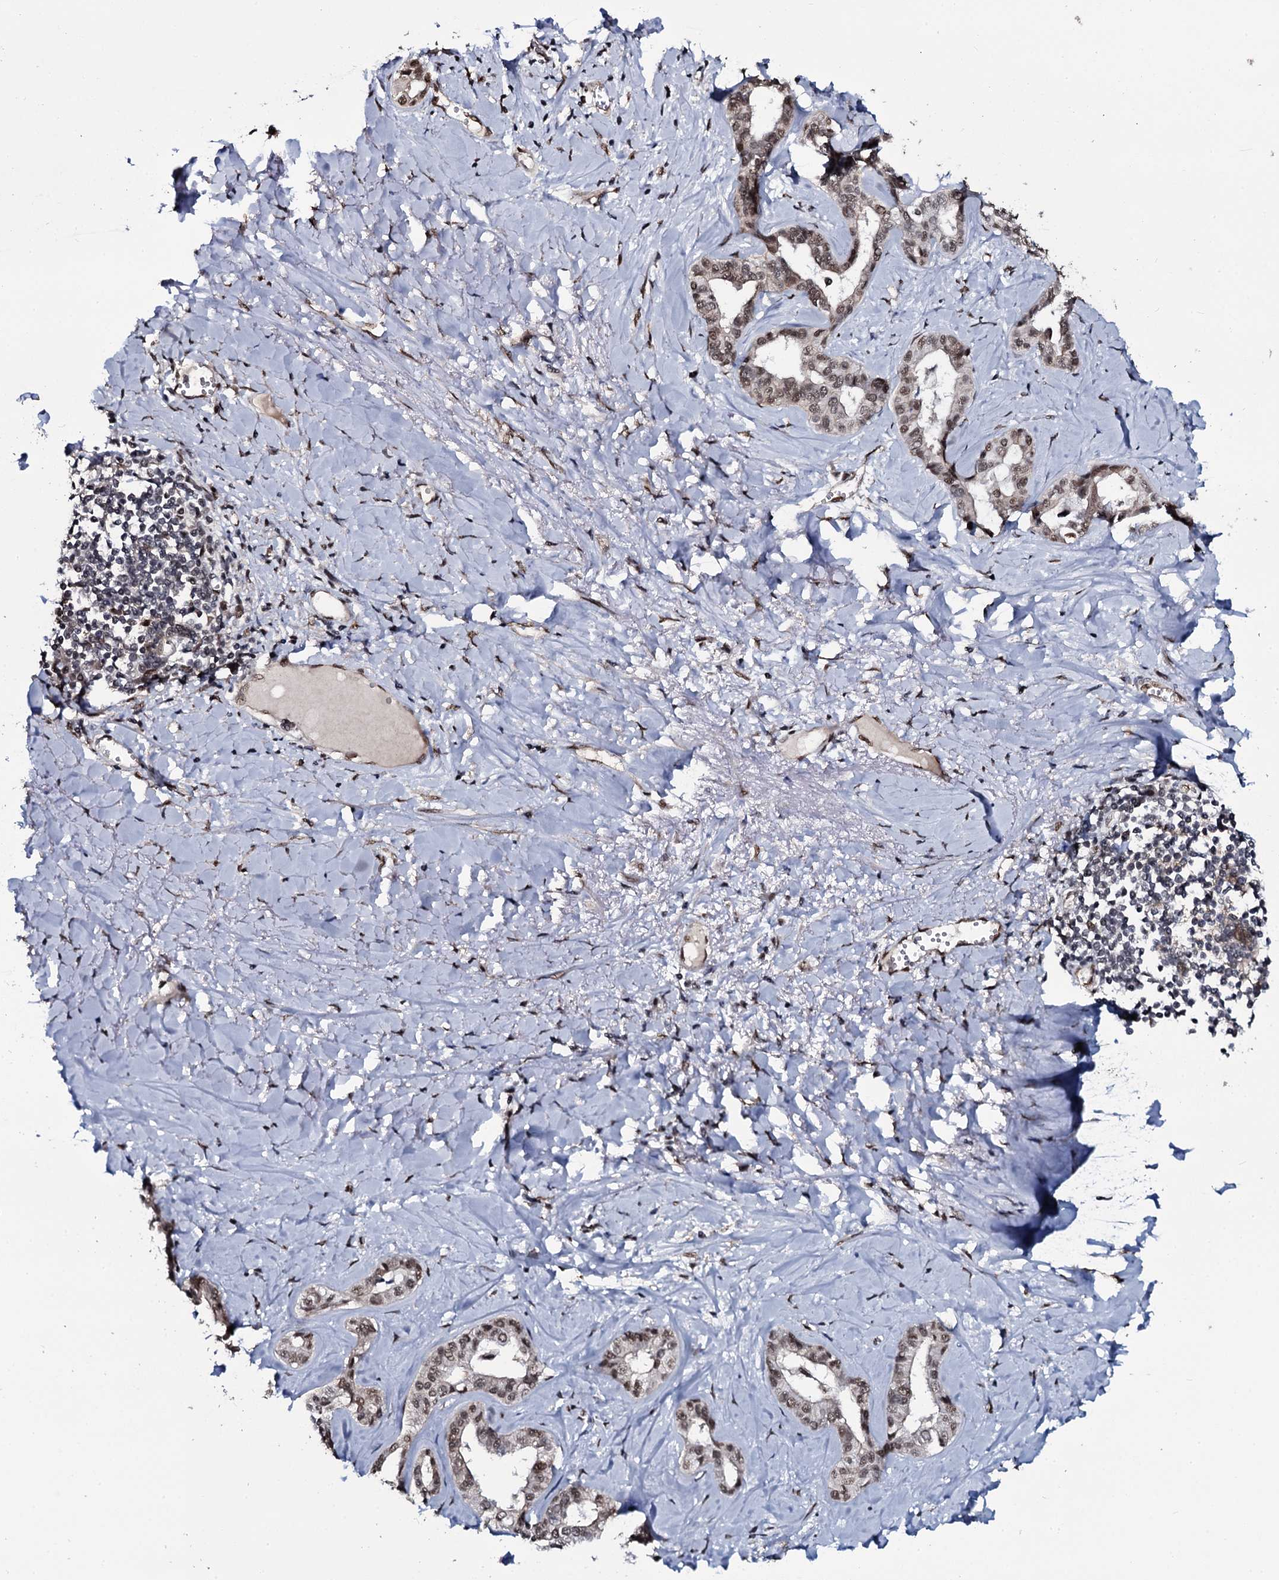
{"staining": {"intensity": "moderate", "quantity": ">75%", "location": "nuclear"}, "tissue": "liver cancer", "cell_type": "Tumor cells", "image_type": "cancer", "snomed": [{"axis": "morphology", "description": "Cholangiocarcinoma"}, {"axis": "topography", "description": "Liver"}], "caption": "High-power microscopy captured an immunohistochemistry histopathology image of liver cancer, revealing moderate nuclear staining in approximately >75% of tumor cells.", "gene": "SH2D4B", "patient": {"sex": "female", "age": 77}}